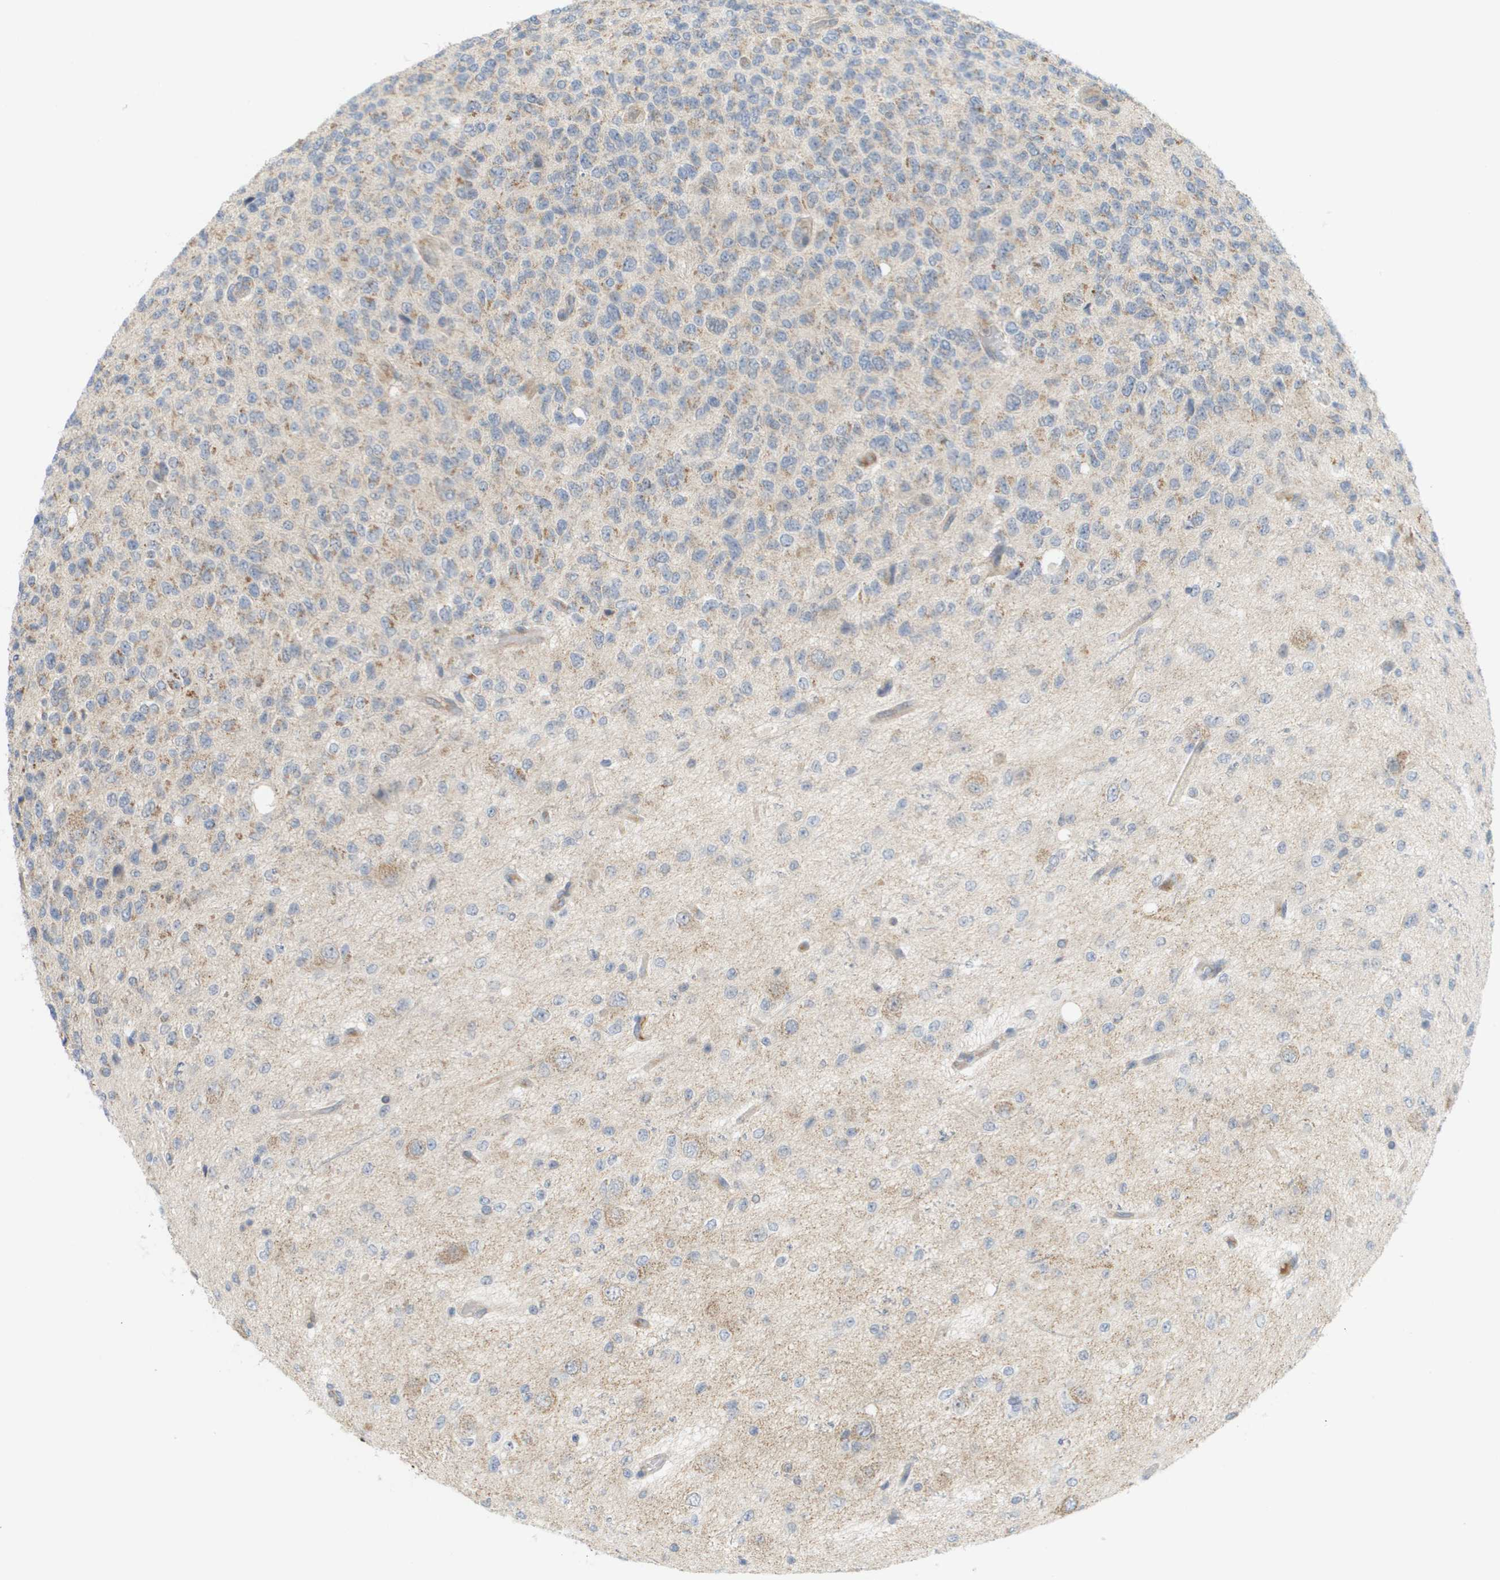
{"staining": {"intensity": "weak", "quantity": "25%-75%", "location": "cytoplasmic/membranous"}, "tissue": "glioma", "cell_type": "Tumor cells", "image_type": "cancer", "snomed": [{"axis": "morphology", "description": "Glioma, malignant, High grade"}, {"axis": "topography", "description": "pancreas cauda"}], "caption": "This is a photomicrograph of immunohistochemistry staining of glioma, which shows weak positivity in the cytoplasmic/membranous of tumor cells.", "gene": "PROC", "patient": {"sex": "male", "age": 60}}